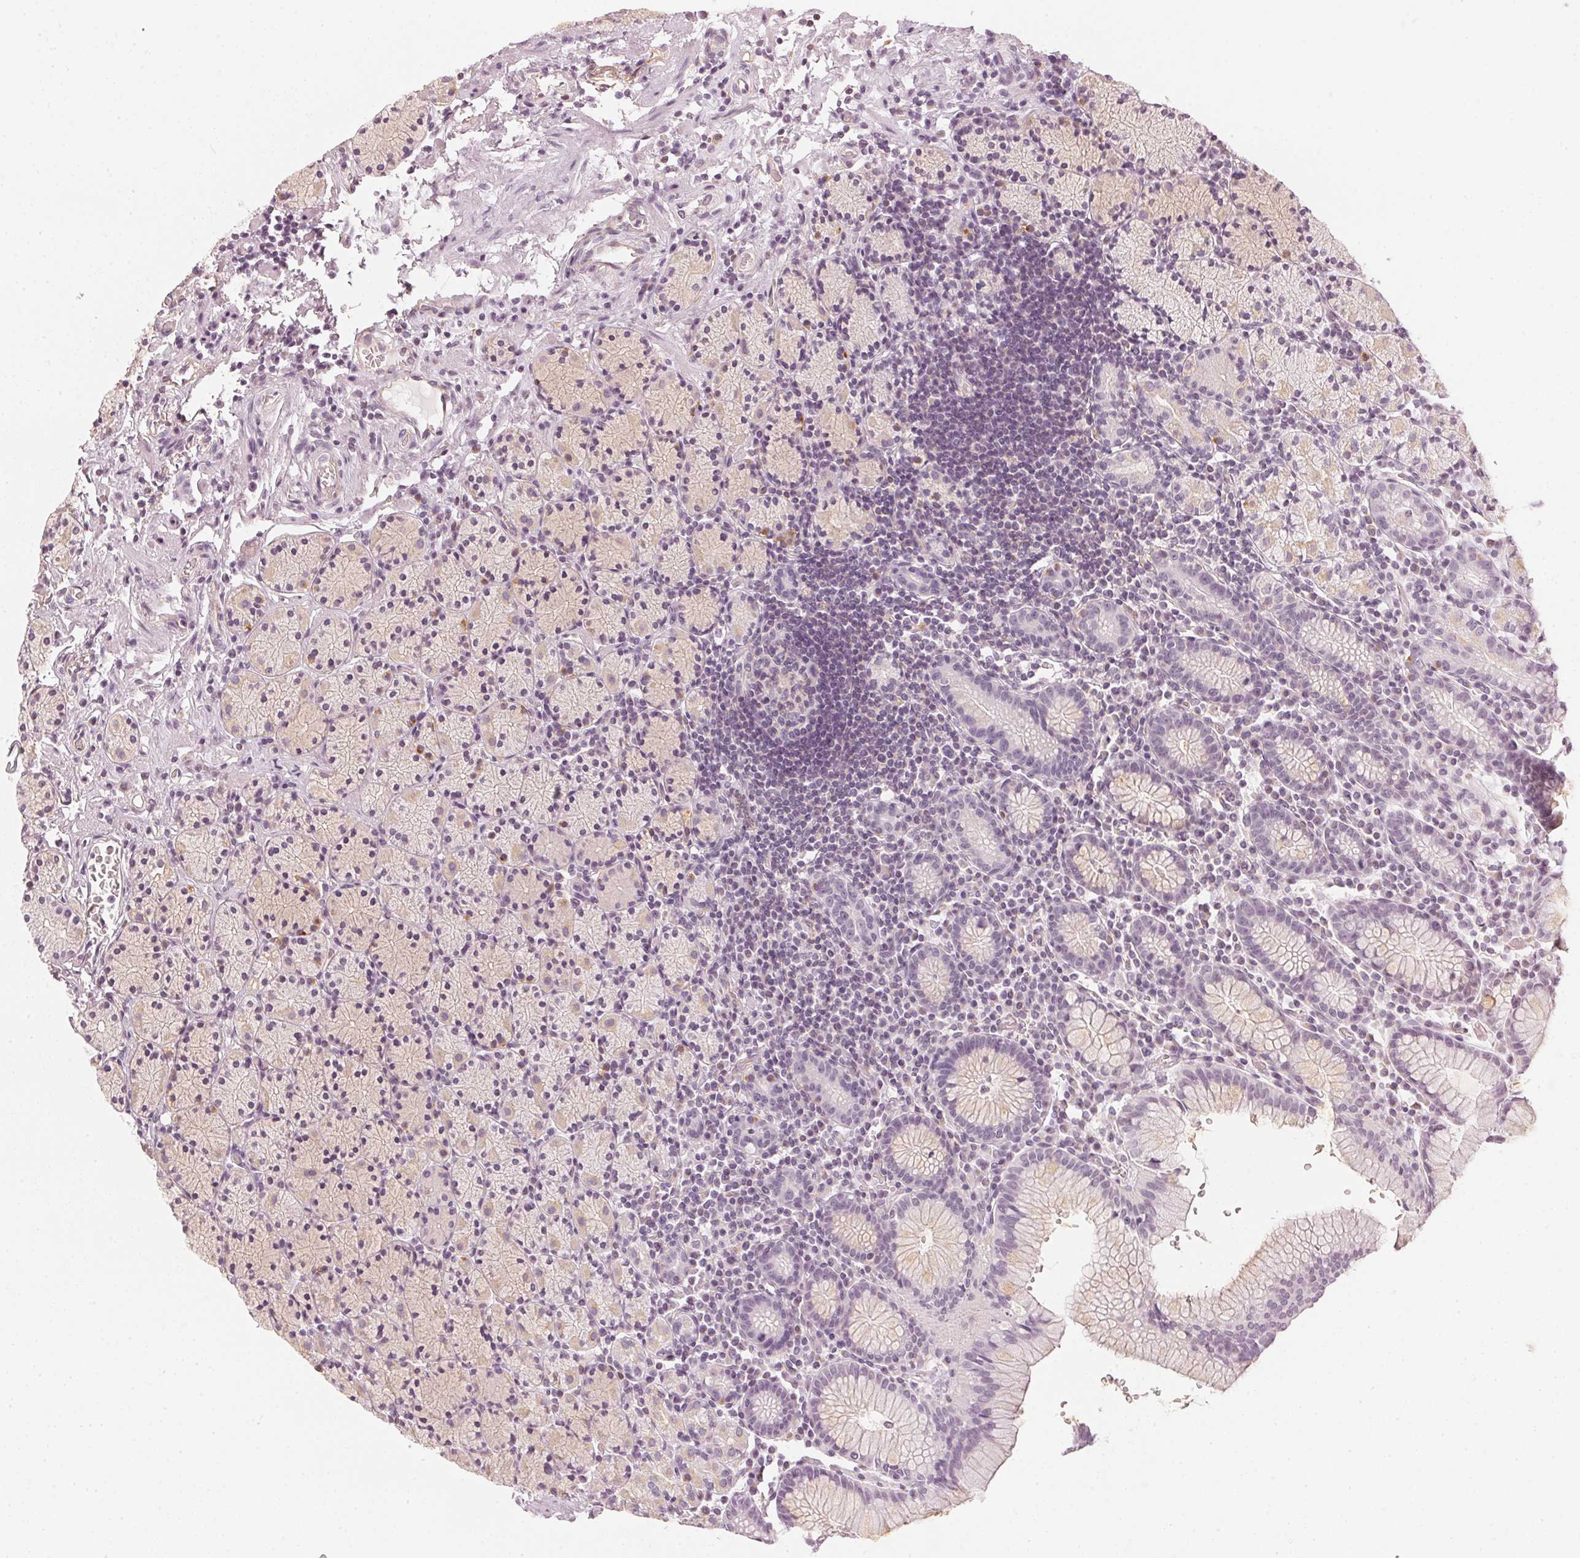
{"staining": {"intensity": "weak", "quantity": "<25%", "location": "cytoplasmic/membranous"}, "tissue": "stomach", "cell_type": "Glandular cells", "image_type": "normal", "snomed": [{"axis": "morphology", "description": "Normal tissue, NOS"}, {"axis": "topography", "description": "Stomach, upper"}, {"axis": "topography", "description": "Stomach"}], "caption": "An IHC image of benign stomach is shown. There is no staining in glandular cells of stomach.", "gene": "APLP1", "patient": {"sex": "male", "age": 62}}